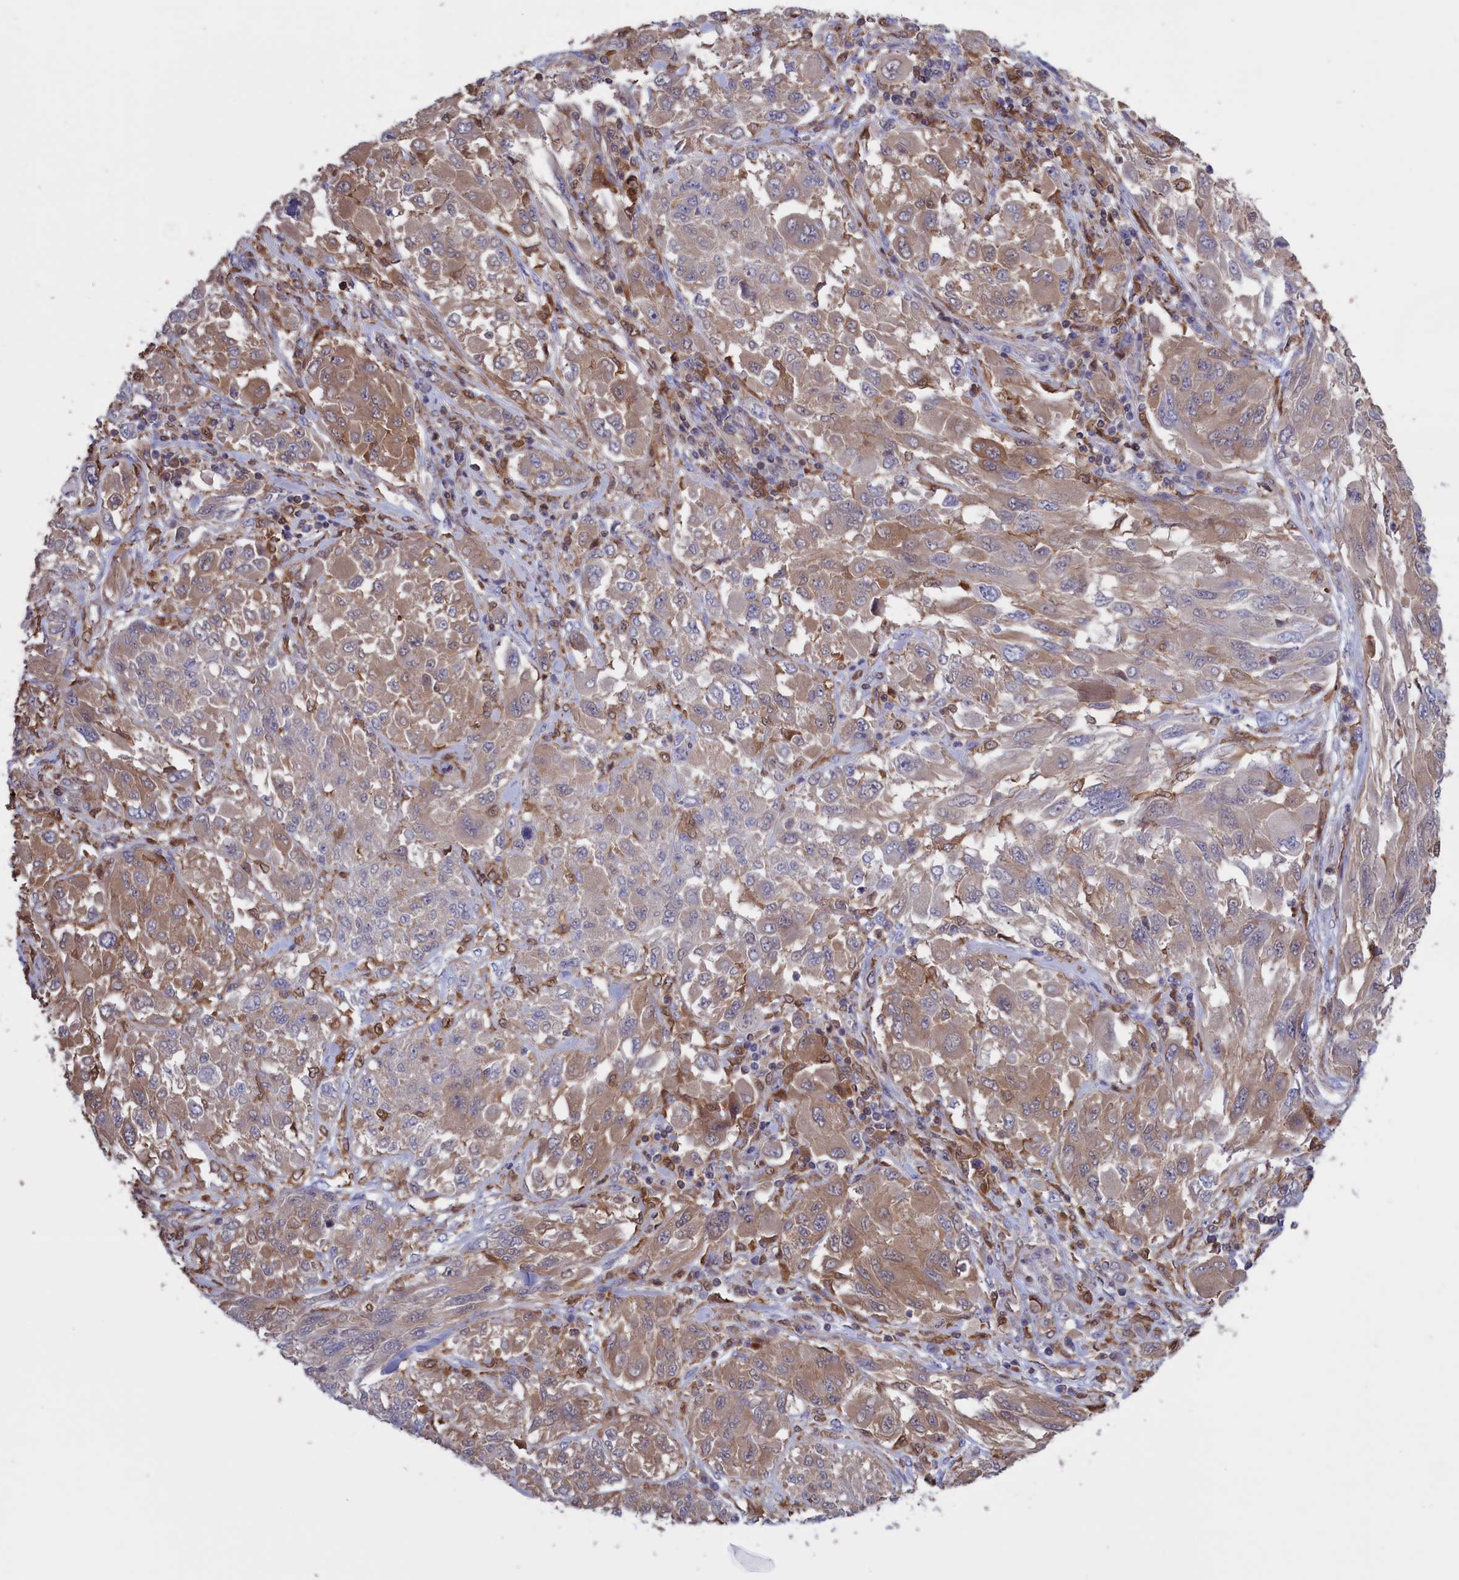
{"staining": {"intensity": "weak", "quantity": ">75%", "location": "cytoplasmic/membranous"}, "tissue": "melanoma", "cell_type": "Tumor cells", "image_type": "cancer", "snomed": [{"axis": "morphology", "description": "Malignant melanoma, NOS"}, {"axis": "topography", "description": "Skin"}], "caption": "Protein positivity by immunohistochemistry exhibits weak cytoplasmic/membranous staining in about >75% of tumor cells in melanoma.", "gene": "ARHGAP18", "patient": {"sex": "female", "age": 91}}